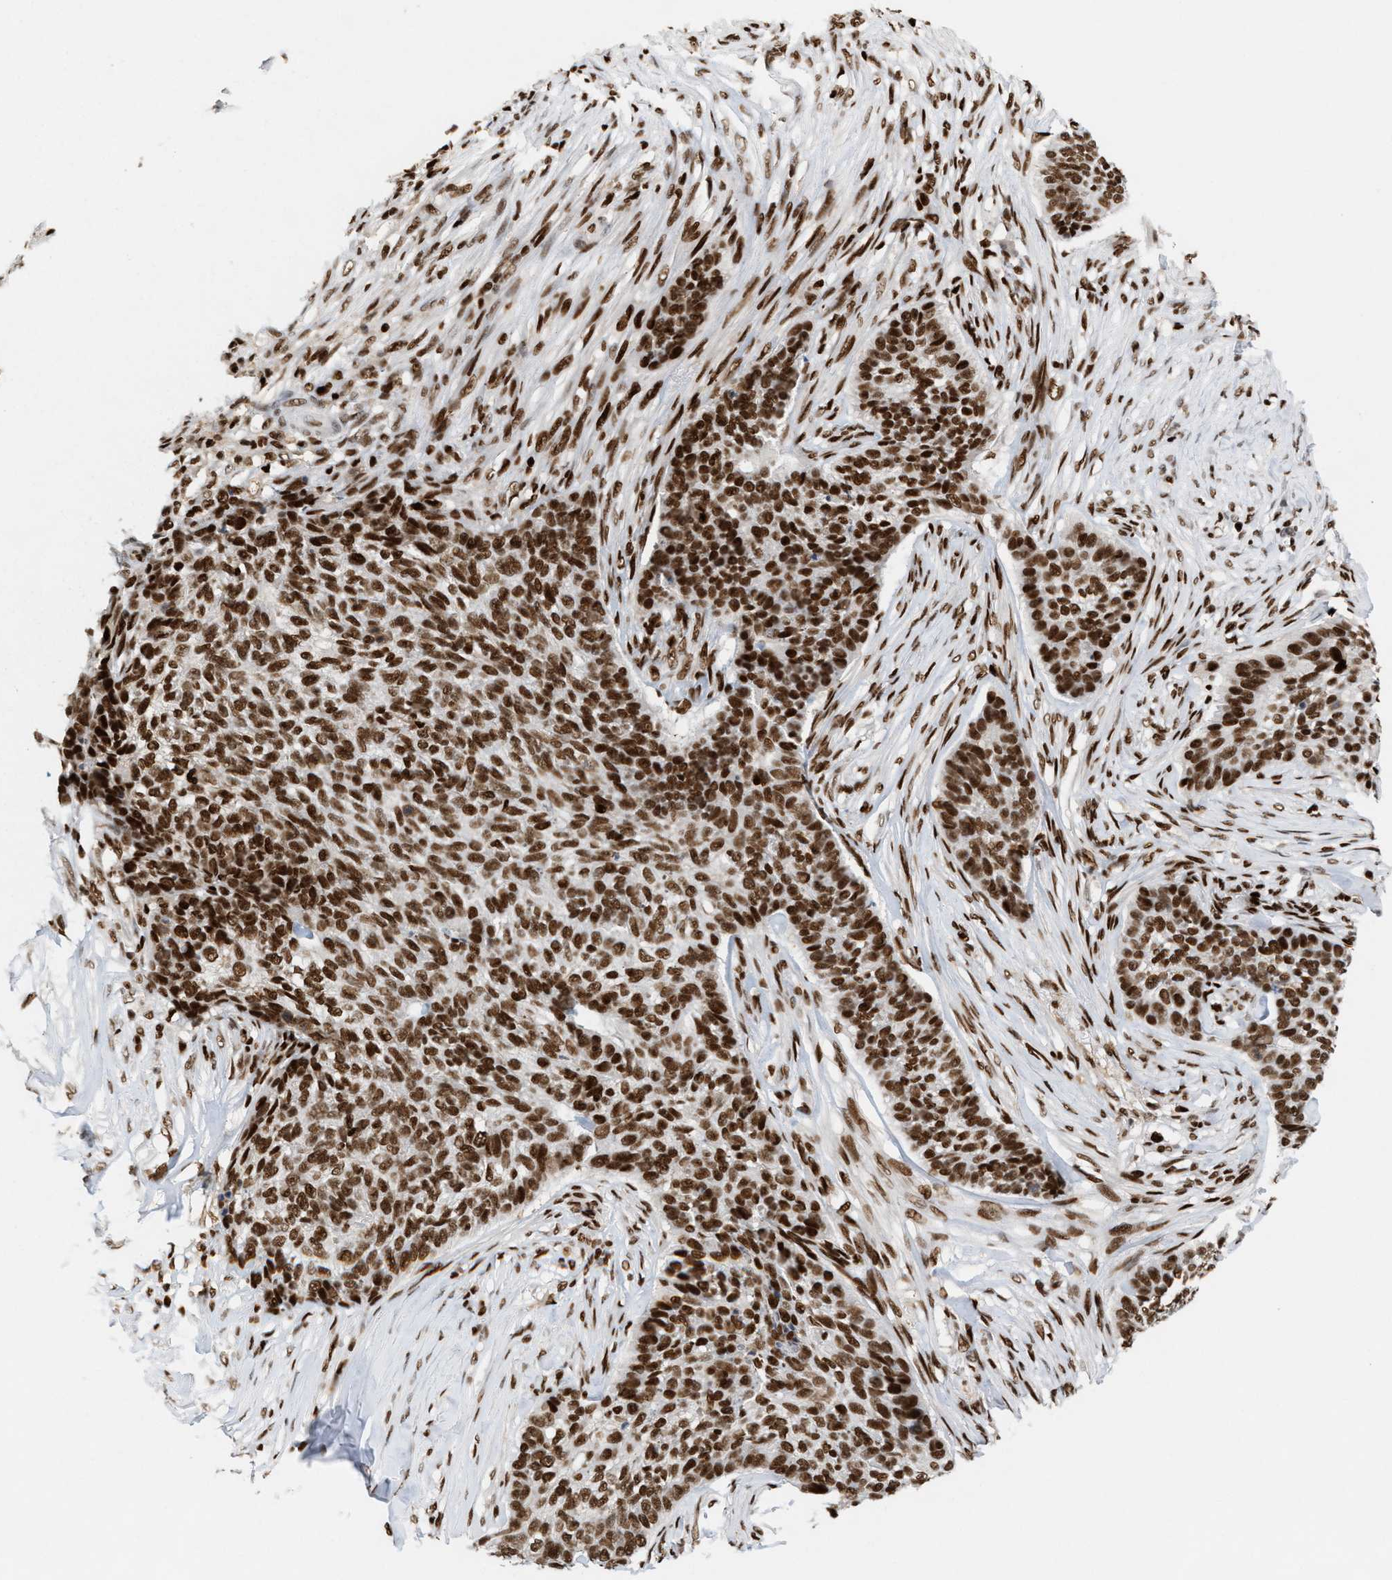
{"staining": {"intensity": "strong", "quantity": ">75%", "location": "nuclear"}, "tissue": "skin cancer", "cell_type": "Tumor cells", "image_type": "cancer", "snomed": [{"axis": "morphology", "description": "Basal cell carcinoma"}, {"axis": "topography", "description": "Skin"}], "caption": "Strong nuclear expression for a protein is identified in approximately >75% of tumor cells of basal cell carcinoma (skin) using immunohistochemistry.", "gene": "RNASEK-C17orf49", "patient": {"sex": "male", "age": 85}}